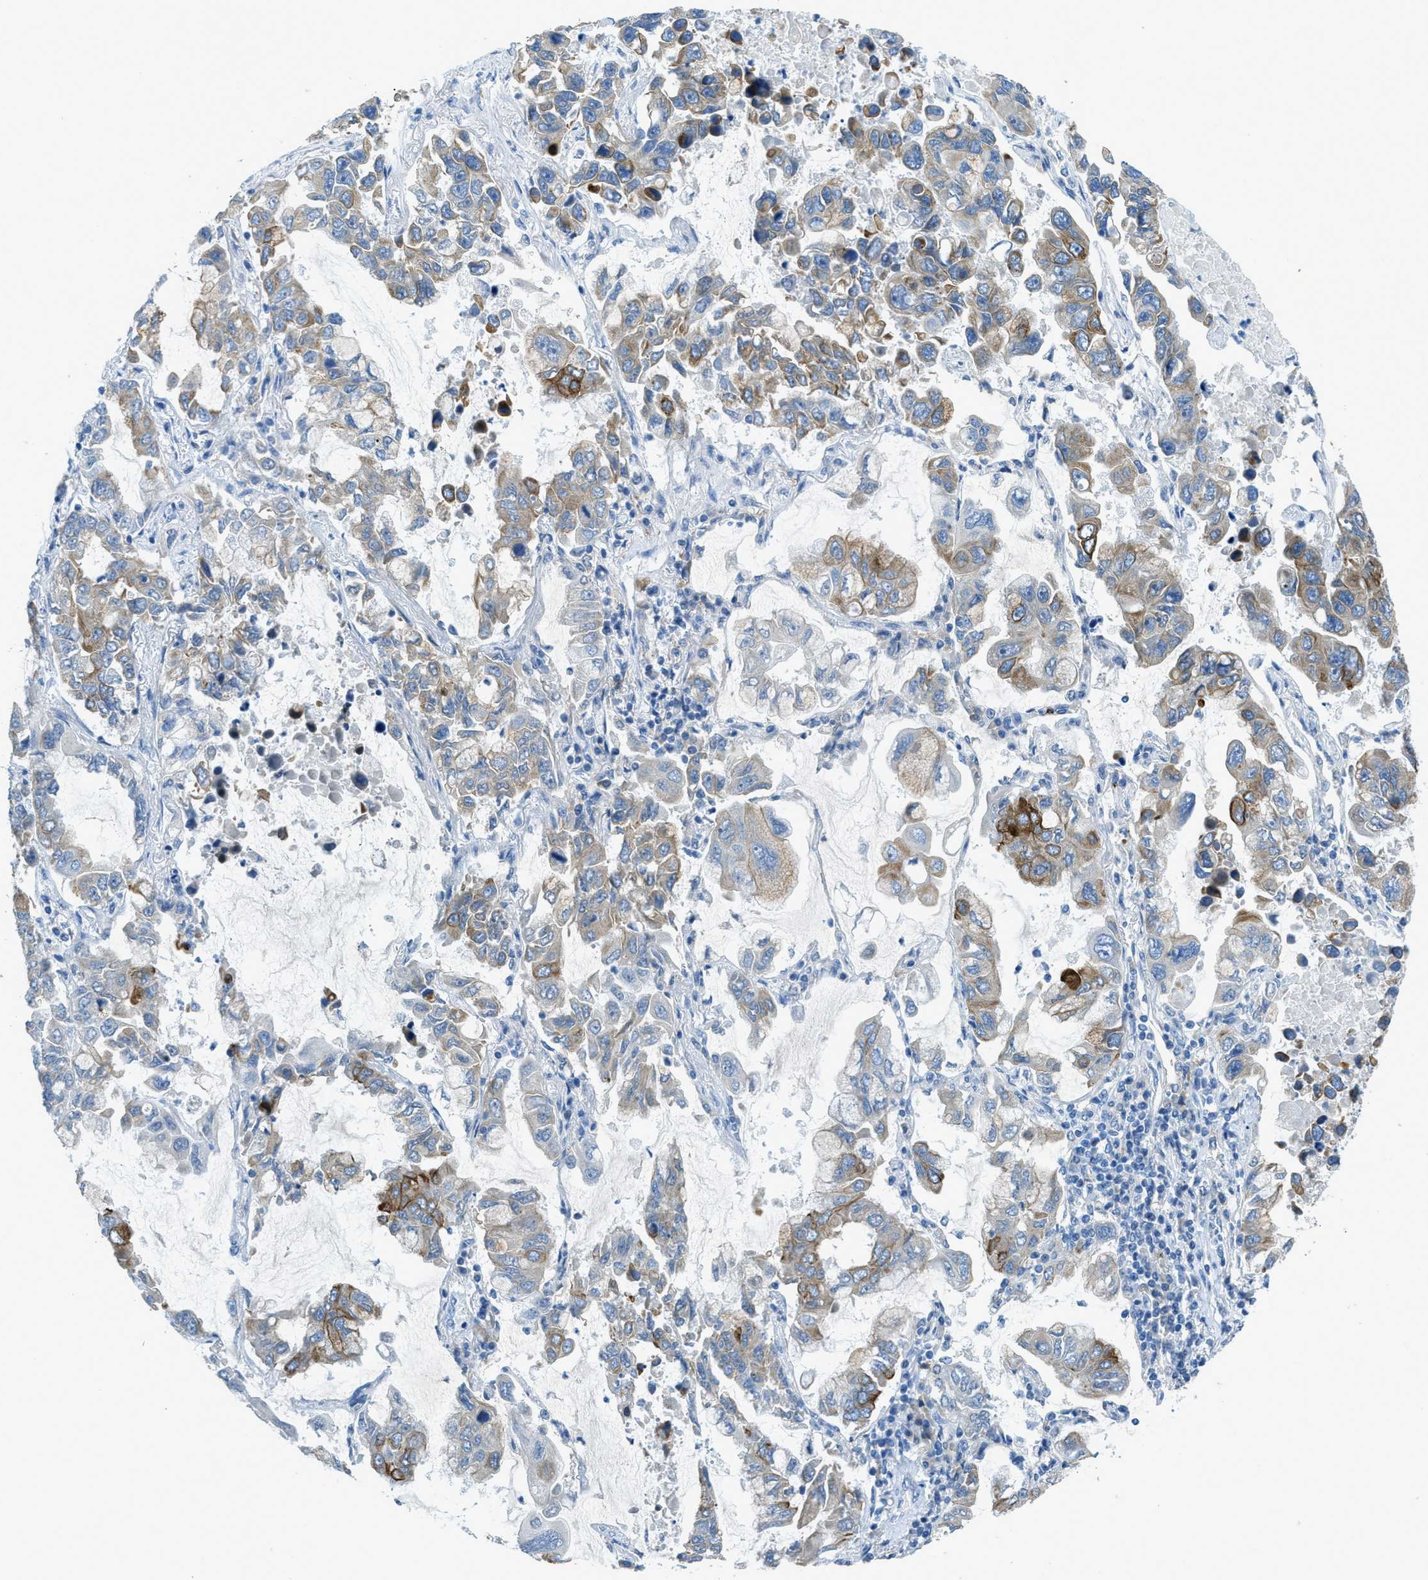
{"staining": {"intensity": "moderate", "quantity": ">75%", "location": "cytoplasmic/membranous"}, "tissue": "lung cancer", "cell_type": "Tumor cells", "image_type": "cancer", "snomed": [{"axis": "morphology", "description": "Adenocarcinoma, NOS"}, {"axis": "topography", "description": "Lung"}], "caption": "The histopathology image exhibits staining of adenocarcinoma (lung), revealing moderate cytoplasmic/membranous protein staining (brown color) within tumor cells.", "gene": "KLHL8", "patient": {"sex": "male", "age": 64}}